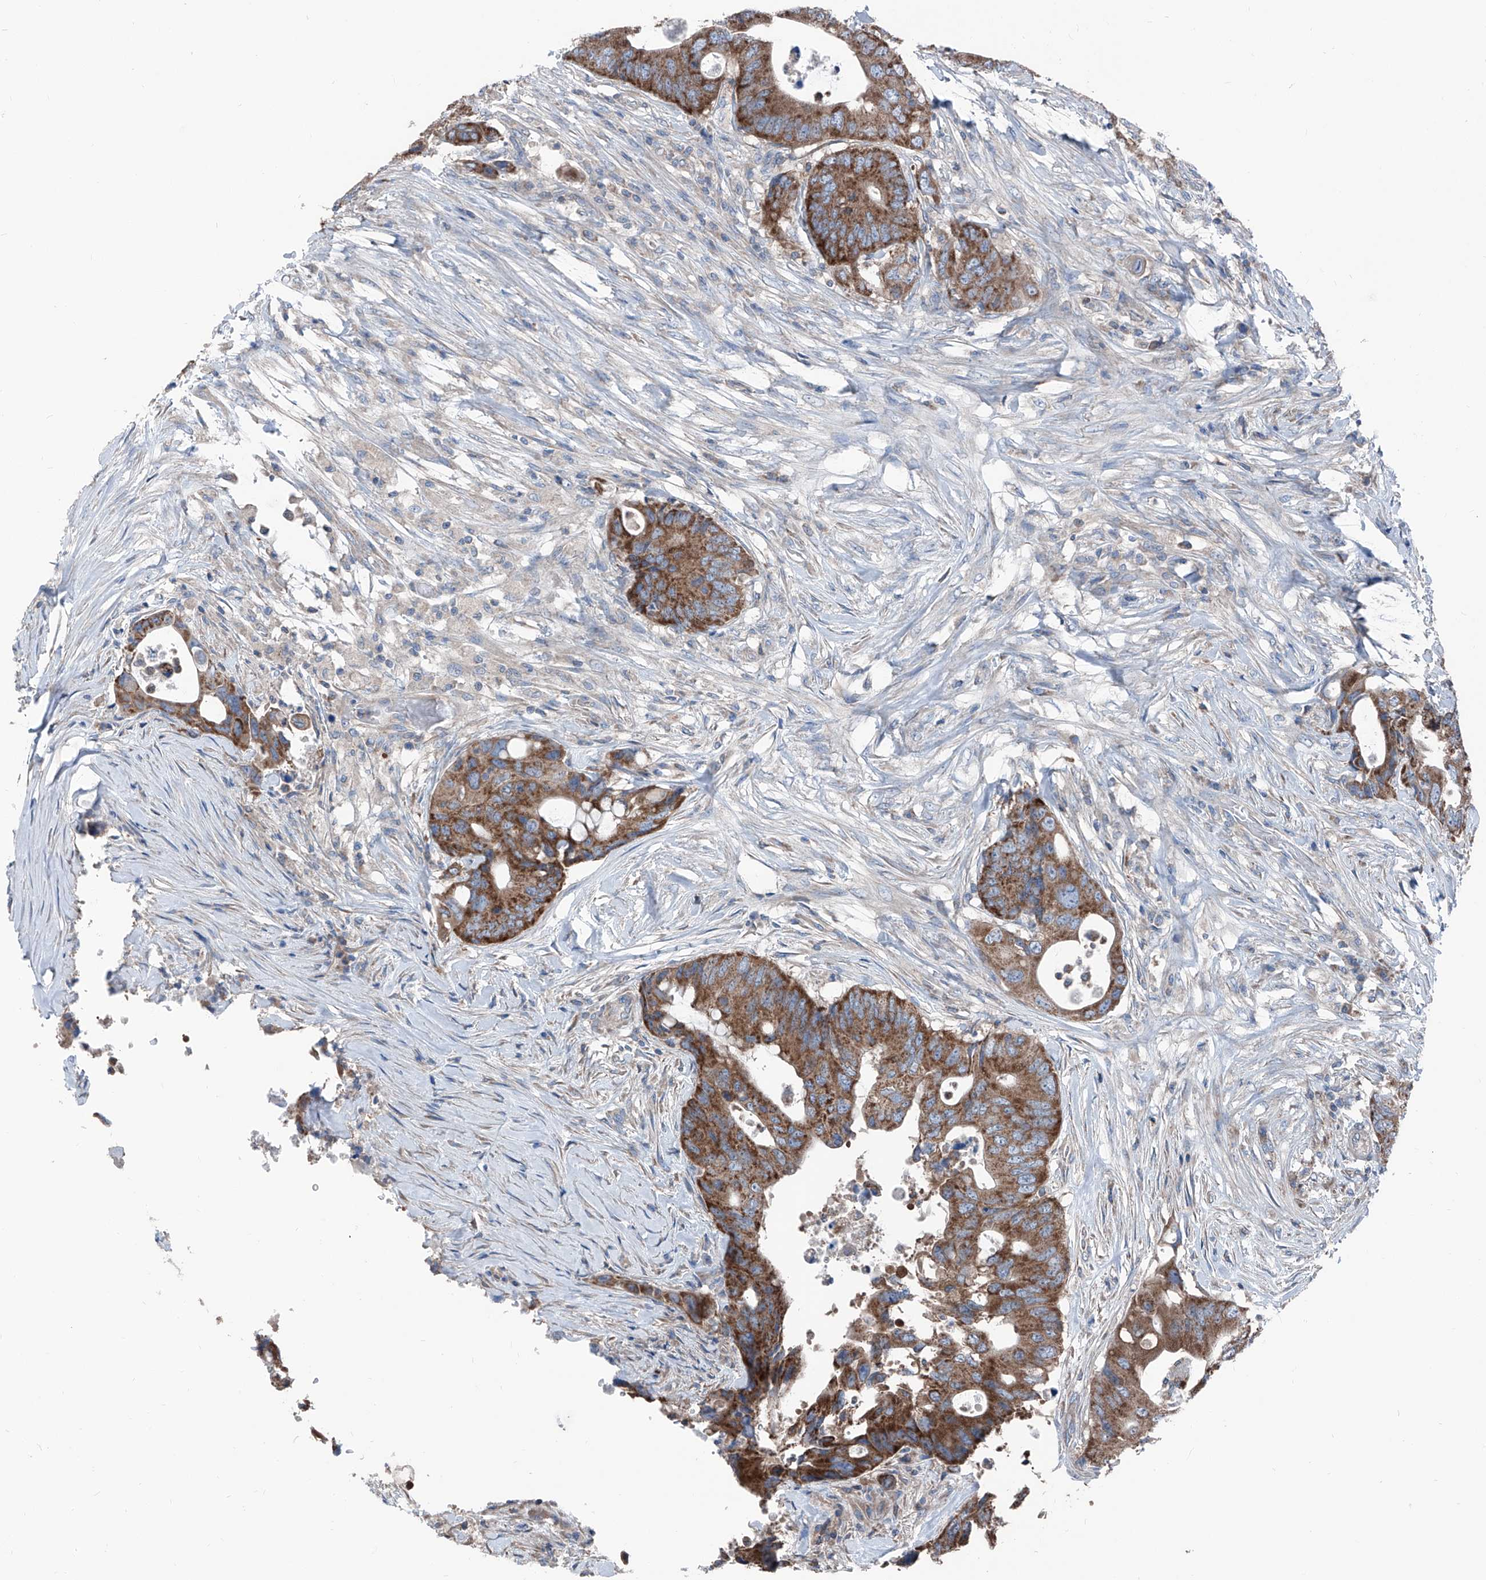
{"staining": {"intensity": "strong", "quantity": ">75%", "location": "cytoplasmic/membranous"}, "tissue": "colorectal cancer", "cell_type": "Tumor cells", "image_type": "cancer", "snomed": [{"axis": "morphology", "description": "Adenocarcinoma, NOS"}, {"axis": "topography", "description": "Colon"}], "caption": "This histopathology image shows immunohistochemistry (IHC) staining of human colorectal cancer, with high strong cytoplasmic/membranous expression in about >75% of tumor cells.", "gene": "GPAT3", "patient": {"sex": "male", "age": 71}}